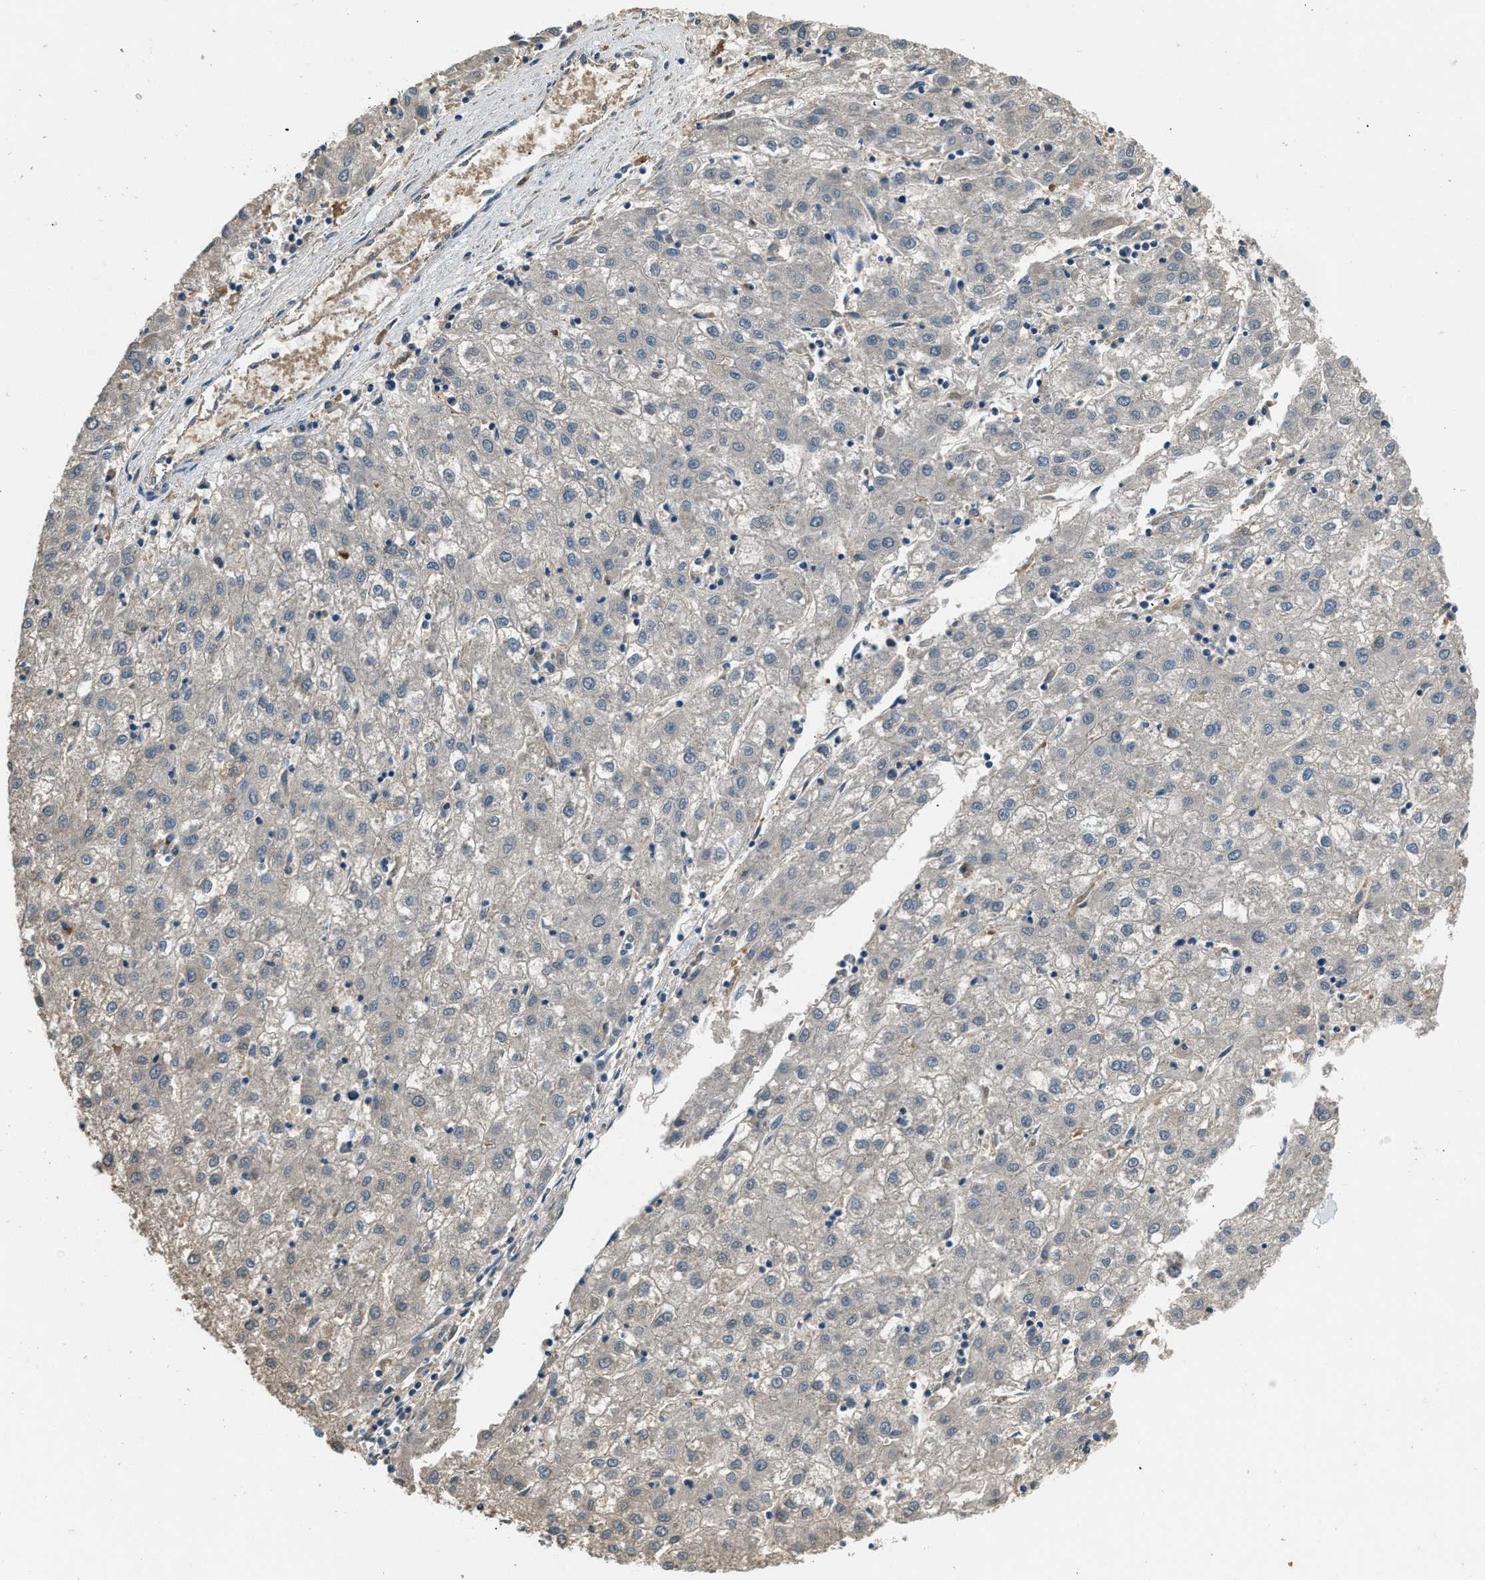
{"staining": {"intensity": "negative", "quantity": "none", "location": "none"}, "tissue": "liver cancer", "cell_type": "Tumor cells", "image_type": "cancer", "snomed": [{"axis": "morphology", "description": "Carcinoma, Hepatocellular, NOS"}, {"axis": "topography", "description": "Liver"}], "caption": "Immunohistochemistry of liver hepatocellular carcinoma exhibits no positivity in tumor cells.", "gene": "STC1", "patient": {"sex": "male", "age": 72}}